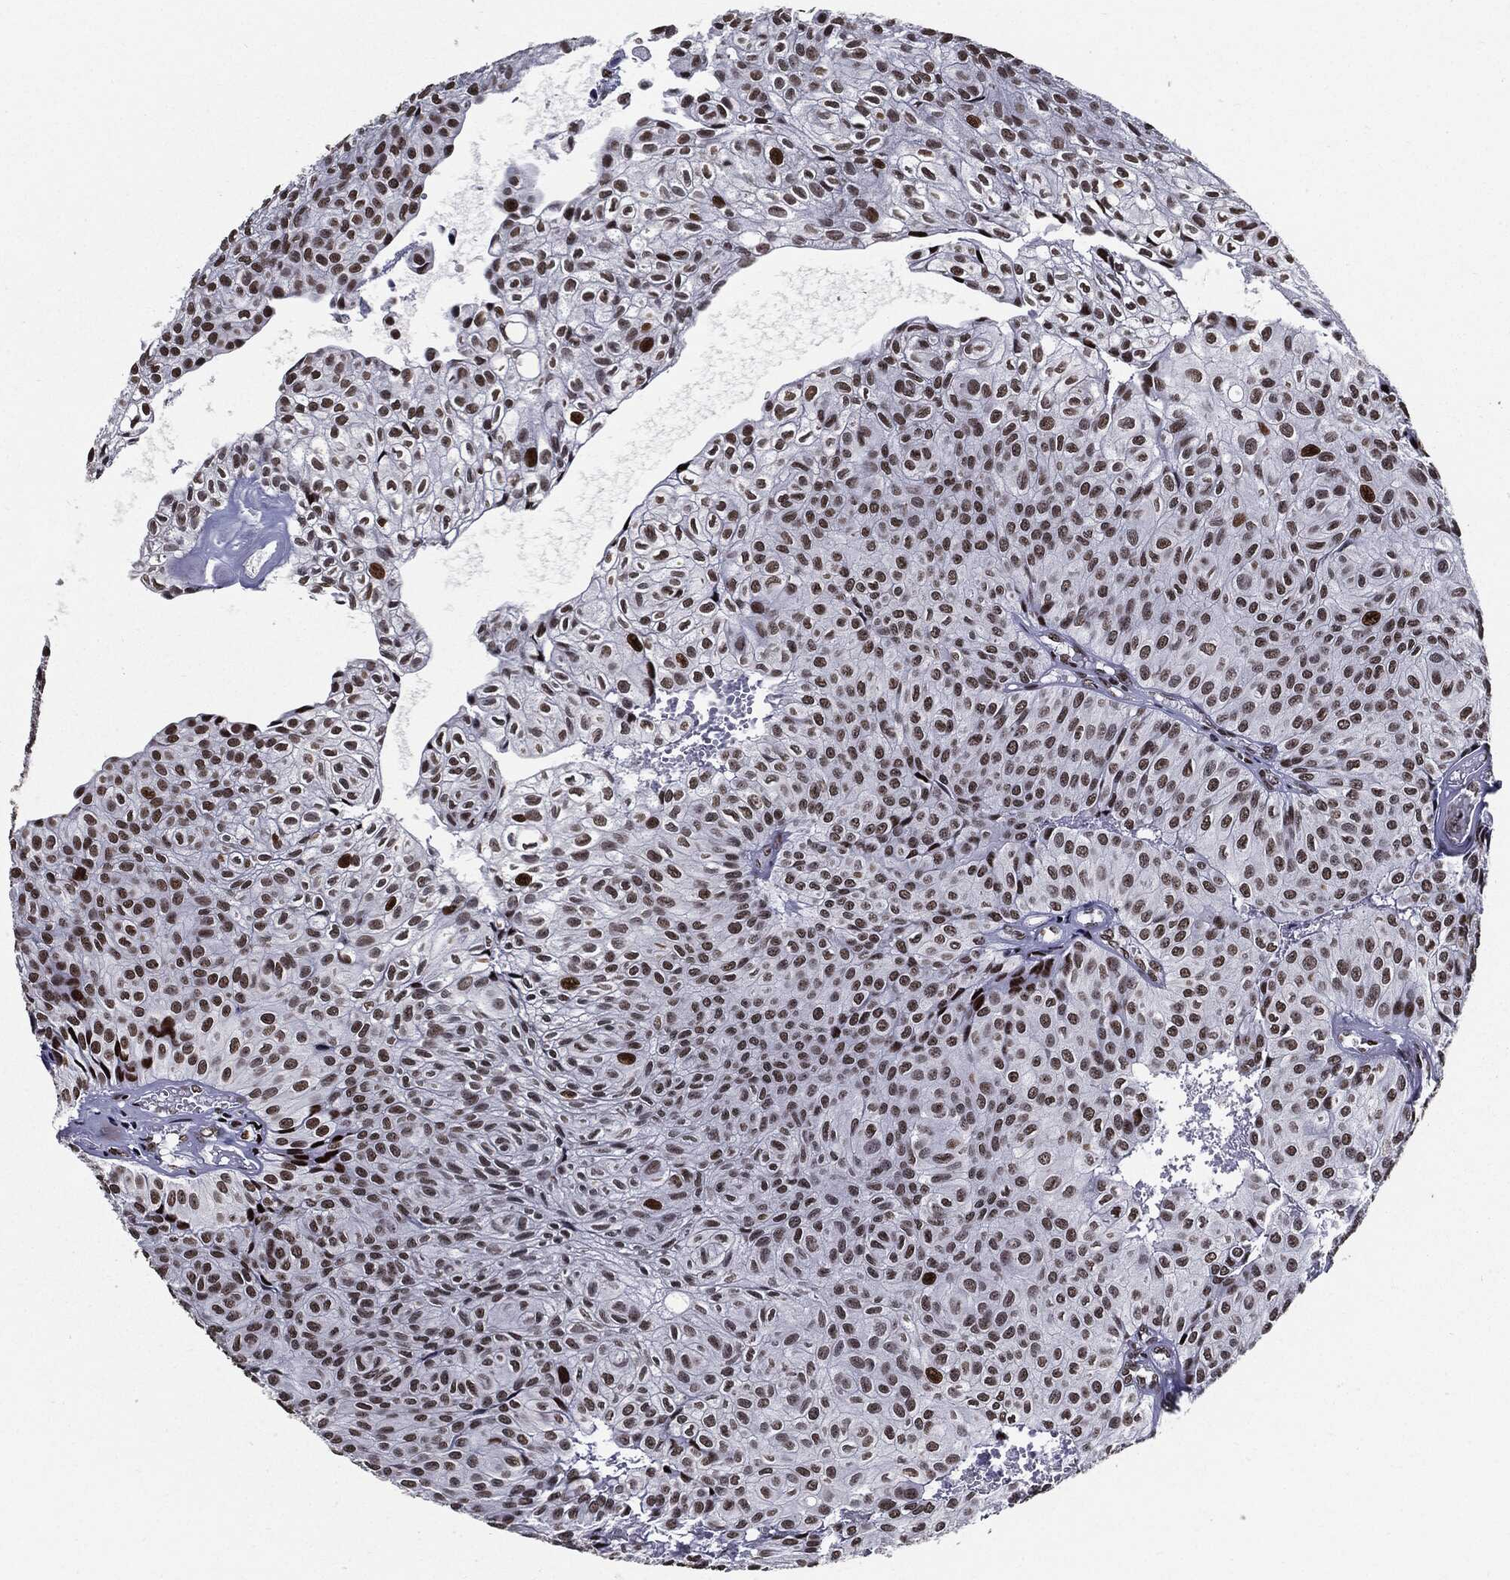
{"staining": {"intensity": "moderate", "quantity": ">75%", "location": "nuclear"}, "tissue": "urothelial cancer", "cell_type": "Tumor cells", "image_type": "cancer", "snomed": [{"axis": "morphology", "description": "Urothelial carcinoma, Low grade"}, {"axis": "topography", "description": "Urinary bladder"}], "caption": "IHC (DAB (3,3'-diaminobenzidine)) staining of human urothelial cancer displays moderate nuclear protein positivity in about >75% of tumor cells.", "gene": "ZFP91", "patient": {"sex": "male", "age": 89}}